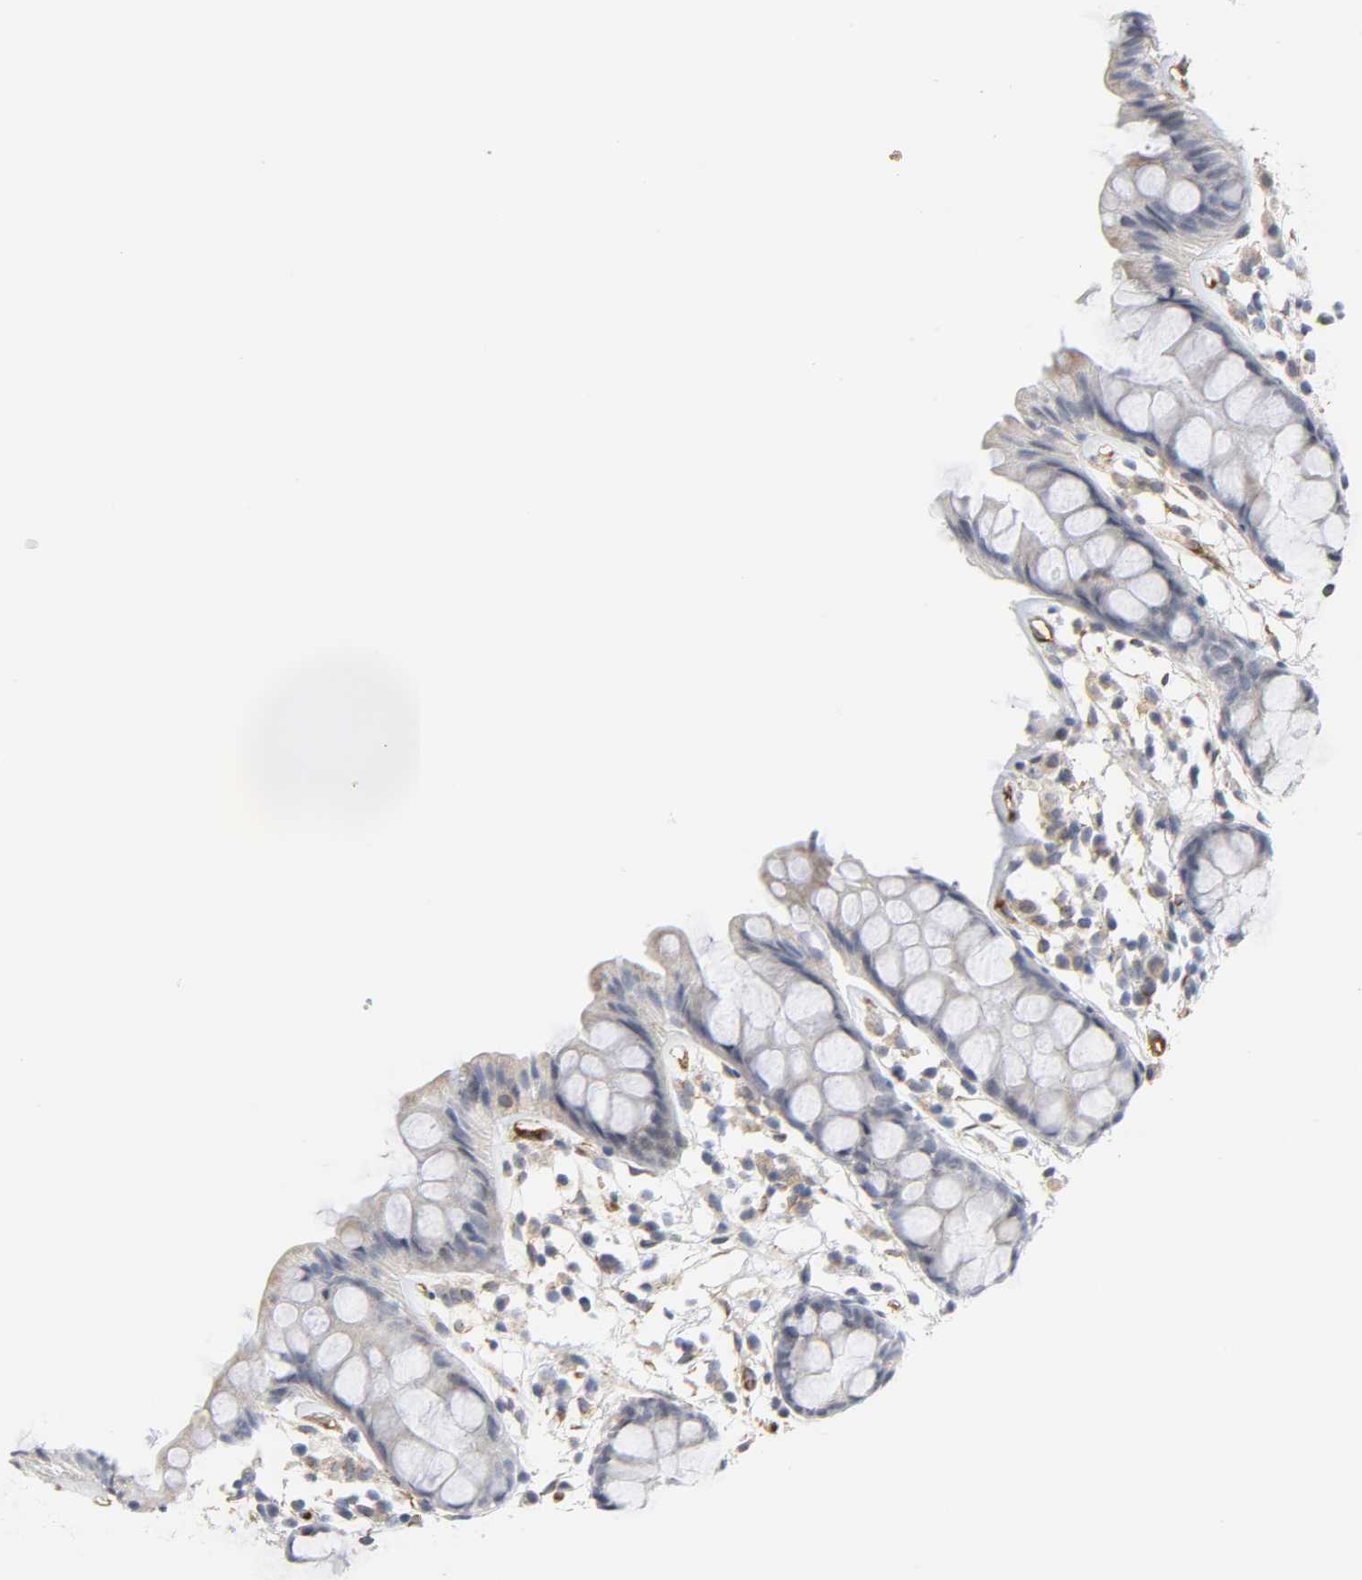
{"staining": {"intensity": "negative", "quantity": "none", "location": "none"}, "tissue": "rectum", "cell_type": "Glandular cells", "image_type": "normal", "snomed": [{"axis": "morphology", "description": "Normal tissue, NOS"}, {"axis": "topography", "description": "Rectum"}], "caption": "Human rectum stained for a protein using IHC exhibits no positivity in glandular cells.", "gene": "DOCK1", "patient": {"sex": "female", "age": 66}}